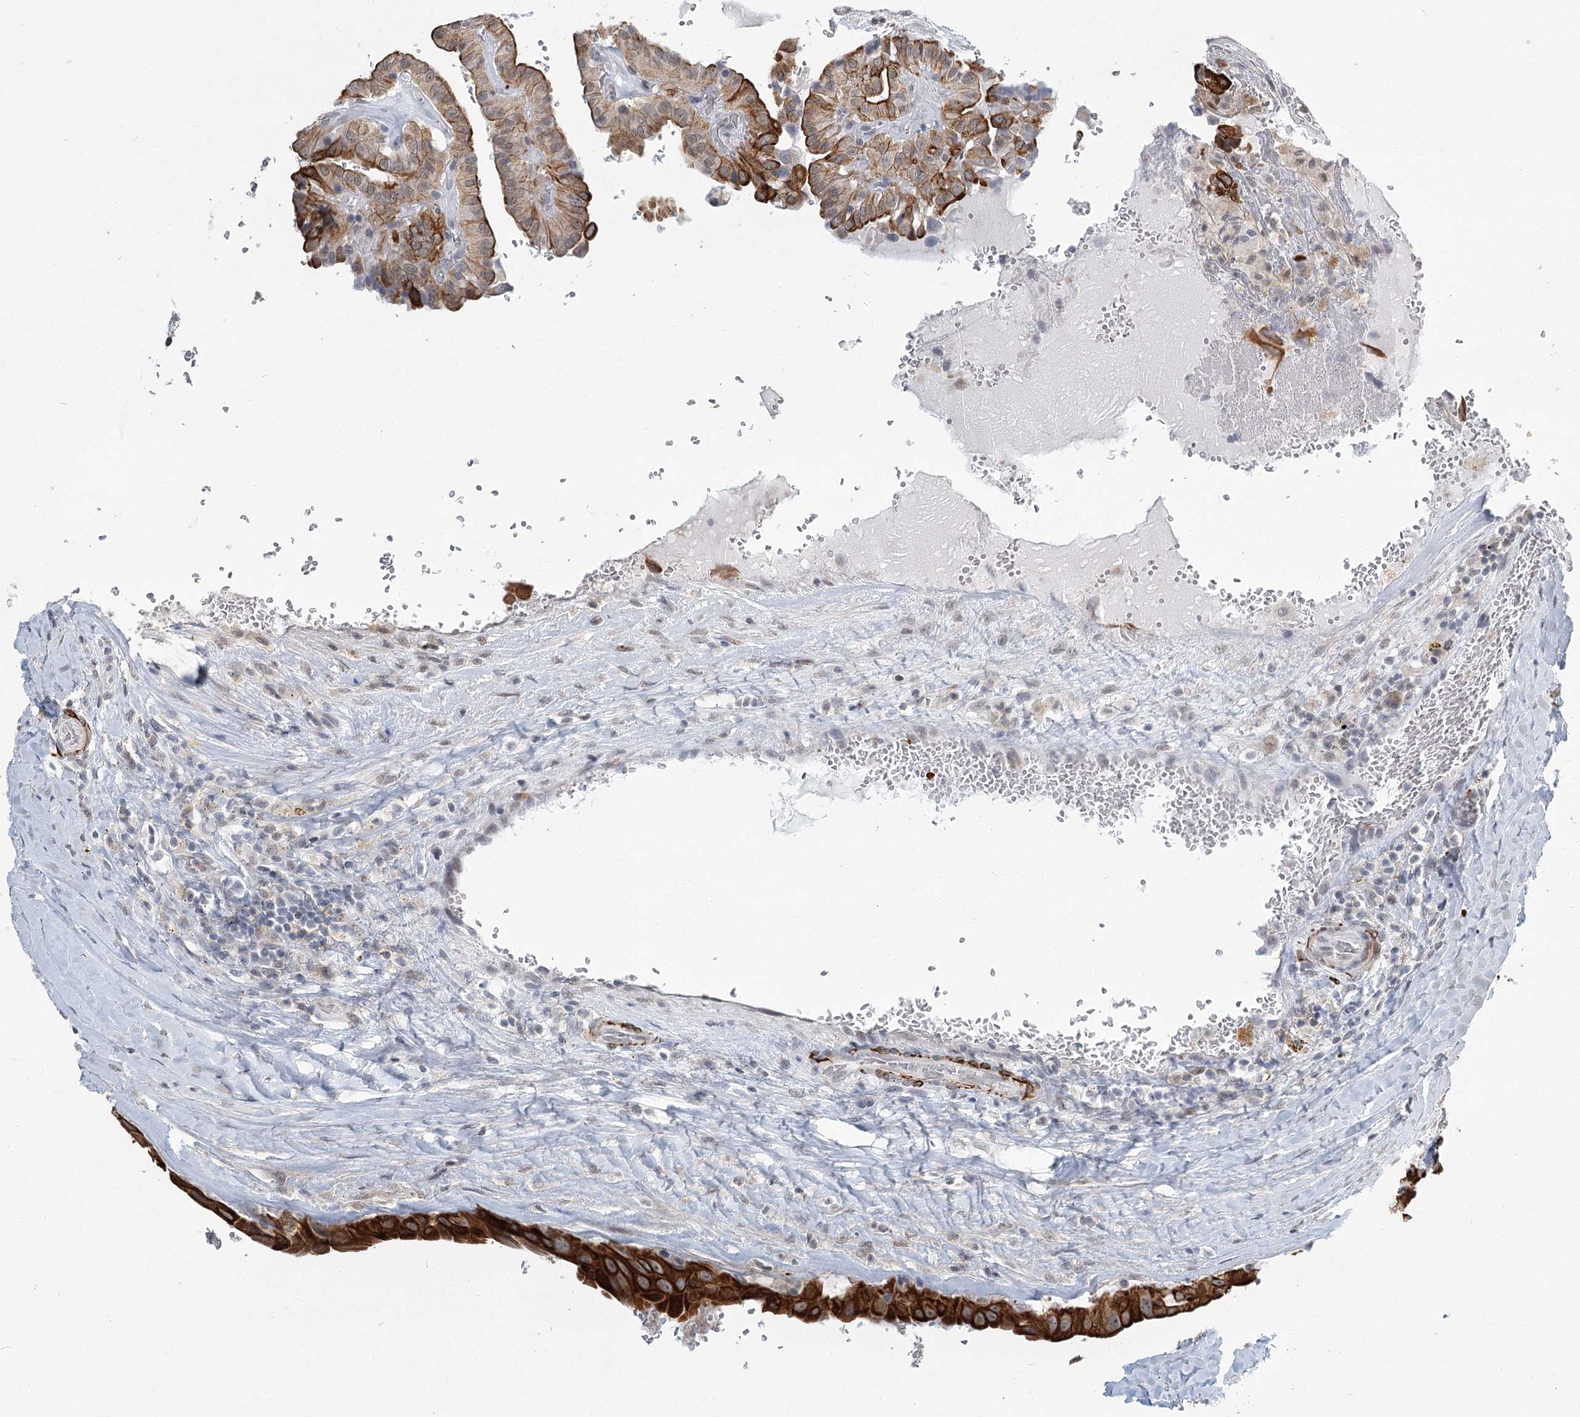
{"staining": {"intensity": "strong", "quantity": ">75%", "location": "cytoplasmic/membranous"}, "tissue": "thyroid cancer", "cell_type": "Tumor cells", "image_type": "cancer", "snomed": [{"axis": "morphology", "description": "Papillary adenocarcinoma, NOS"}, {"axis": "topography", "description": "Thyroid gland"}], "caption": "Immunohistochemical staining of human thyroid papillary adenocarcinoma reveals high levels of strong cytoplasmic/membranous protein staining in approximately >75% of tumor cells.", "gene": "TMEM70", "patient": {"sex": "male", "age": 77}}